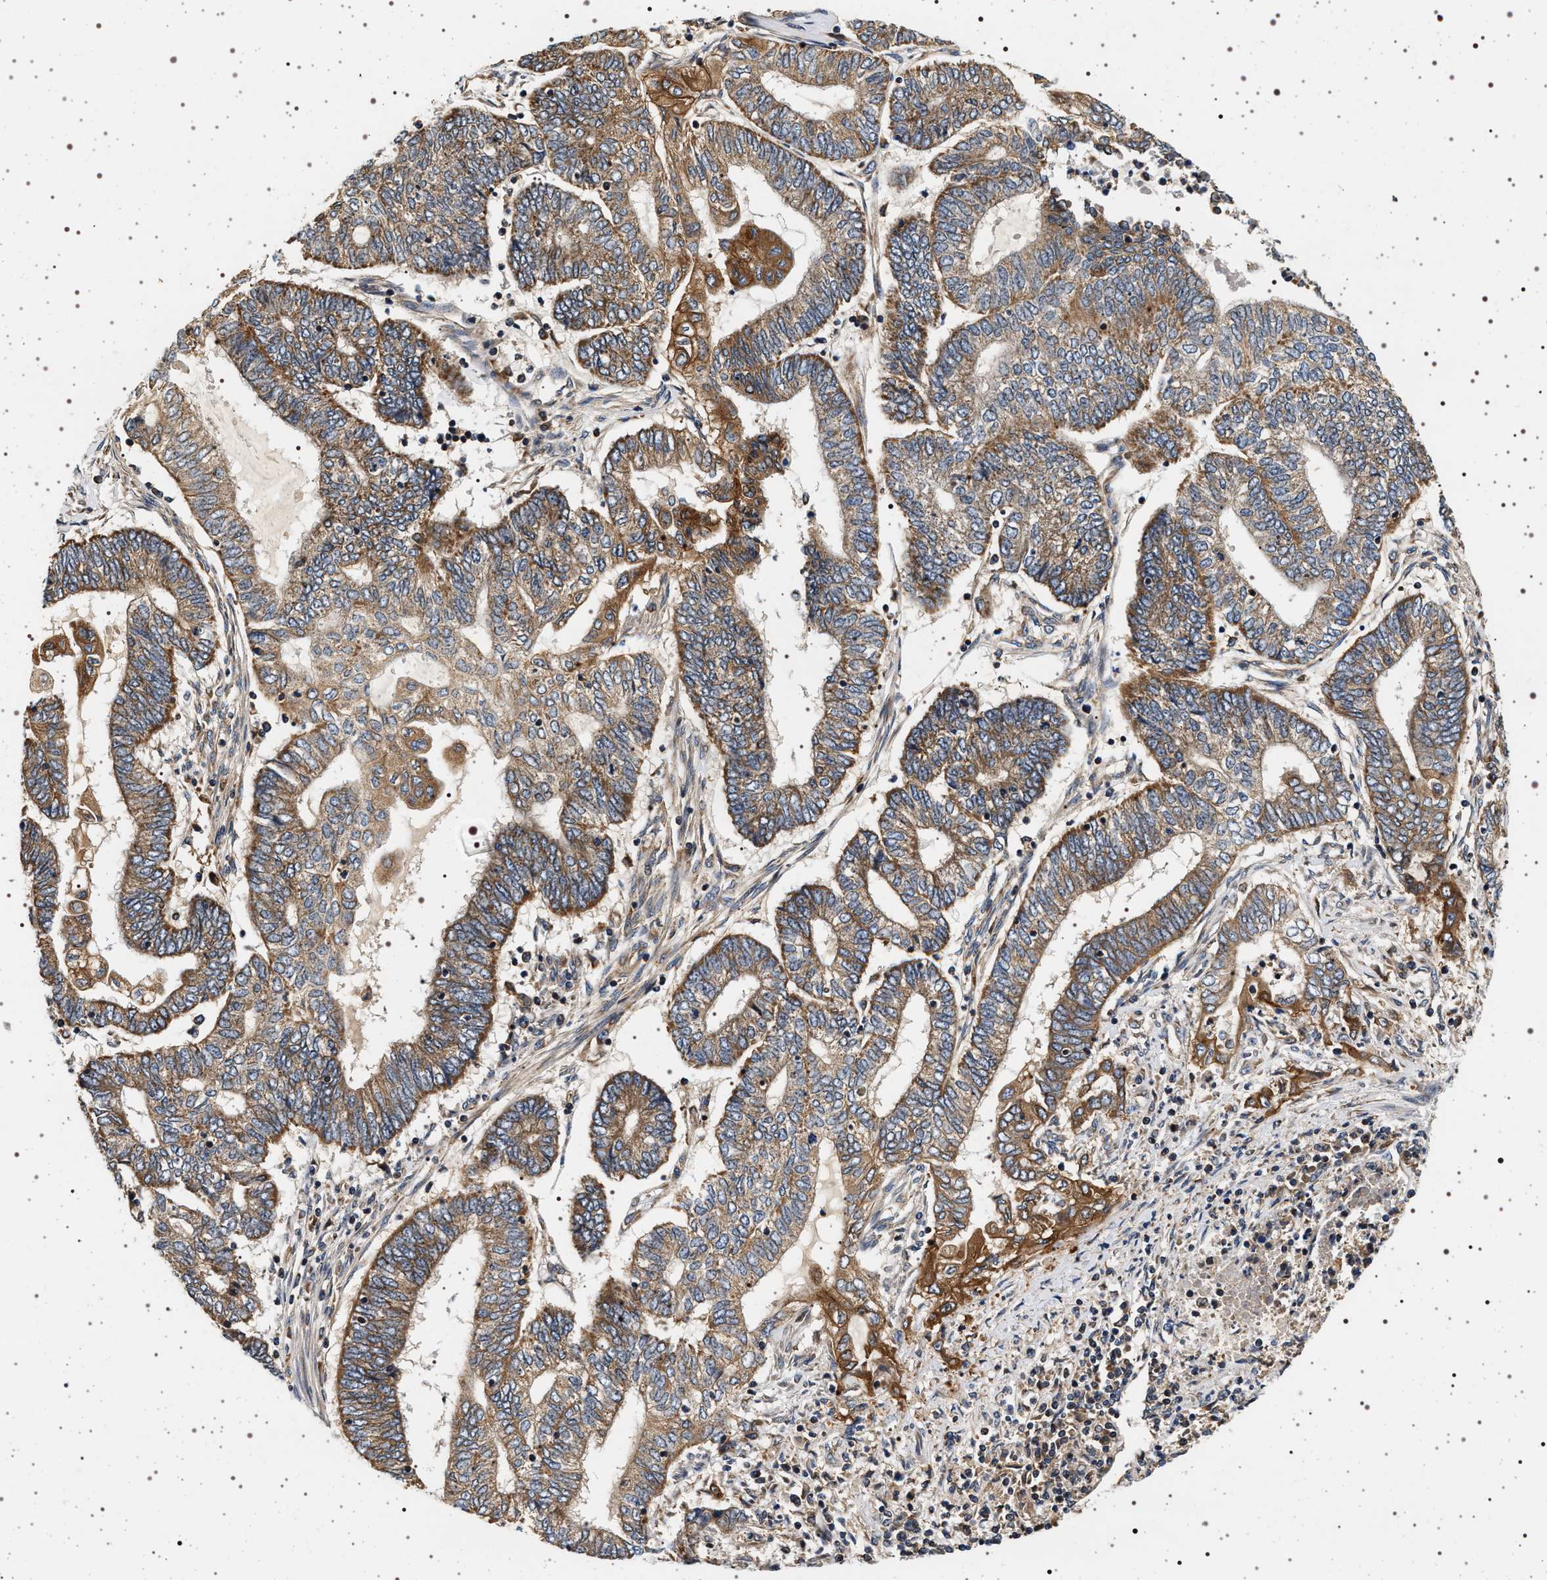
{"staining": {"intensity": "moderate", "quantity": ">75%", "location": "cytoplasmic/membranous"}, "tissue": "endometrial cancer", "cell_type": "Tumor cells", "image_type": "cancer", "snomed": [{"axis": "morphology", "description": "Adenocarcinoma, NOS"}, {"axis": "topography", "description": "Uterus"}, {"axis": "topography", "description": "Endometrium"}], "caption": "The image shows staining of endometrial cancer (adenocarcinoma), revealing moderate cytoplasmic/membranous protein expression (brown color) within tumor cells.", "gene": "DCBLD2", "patient": {"sex": "female", "age": 70}}